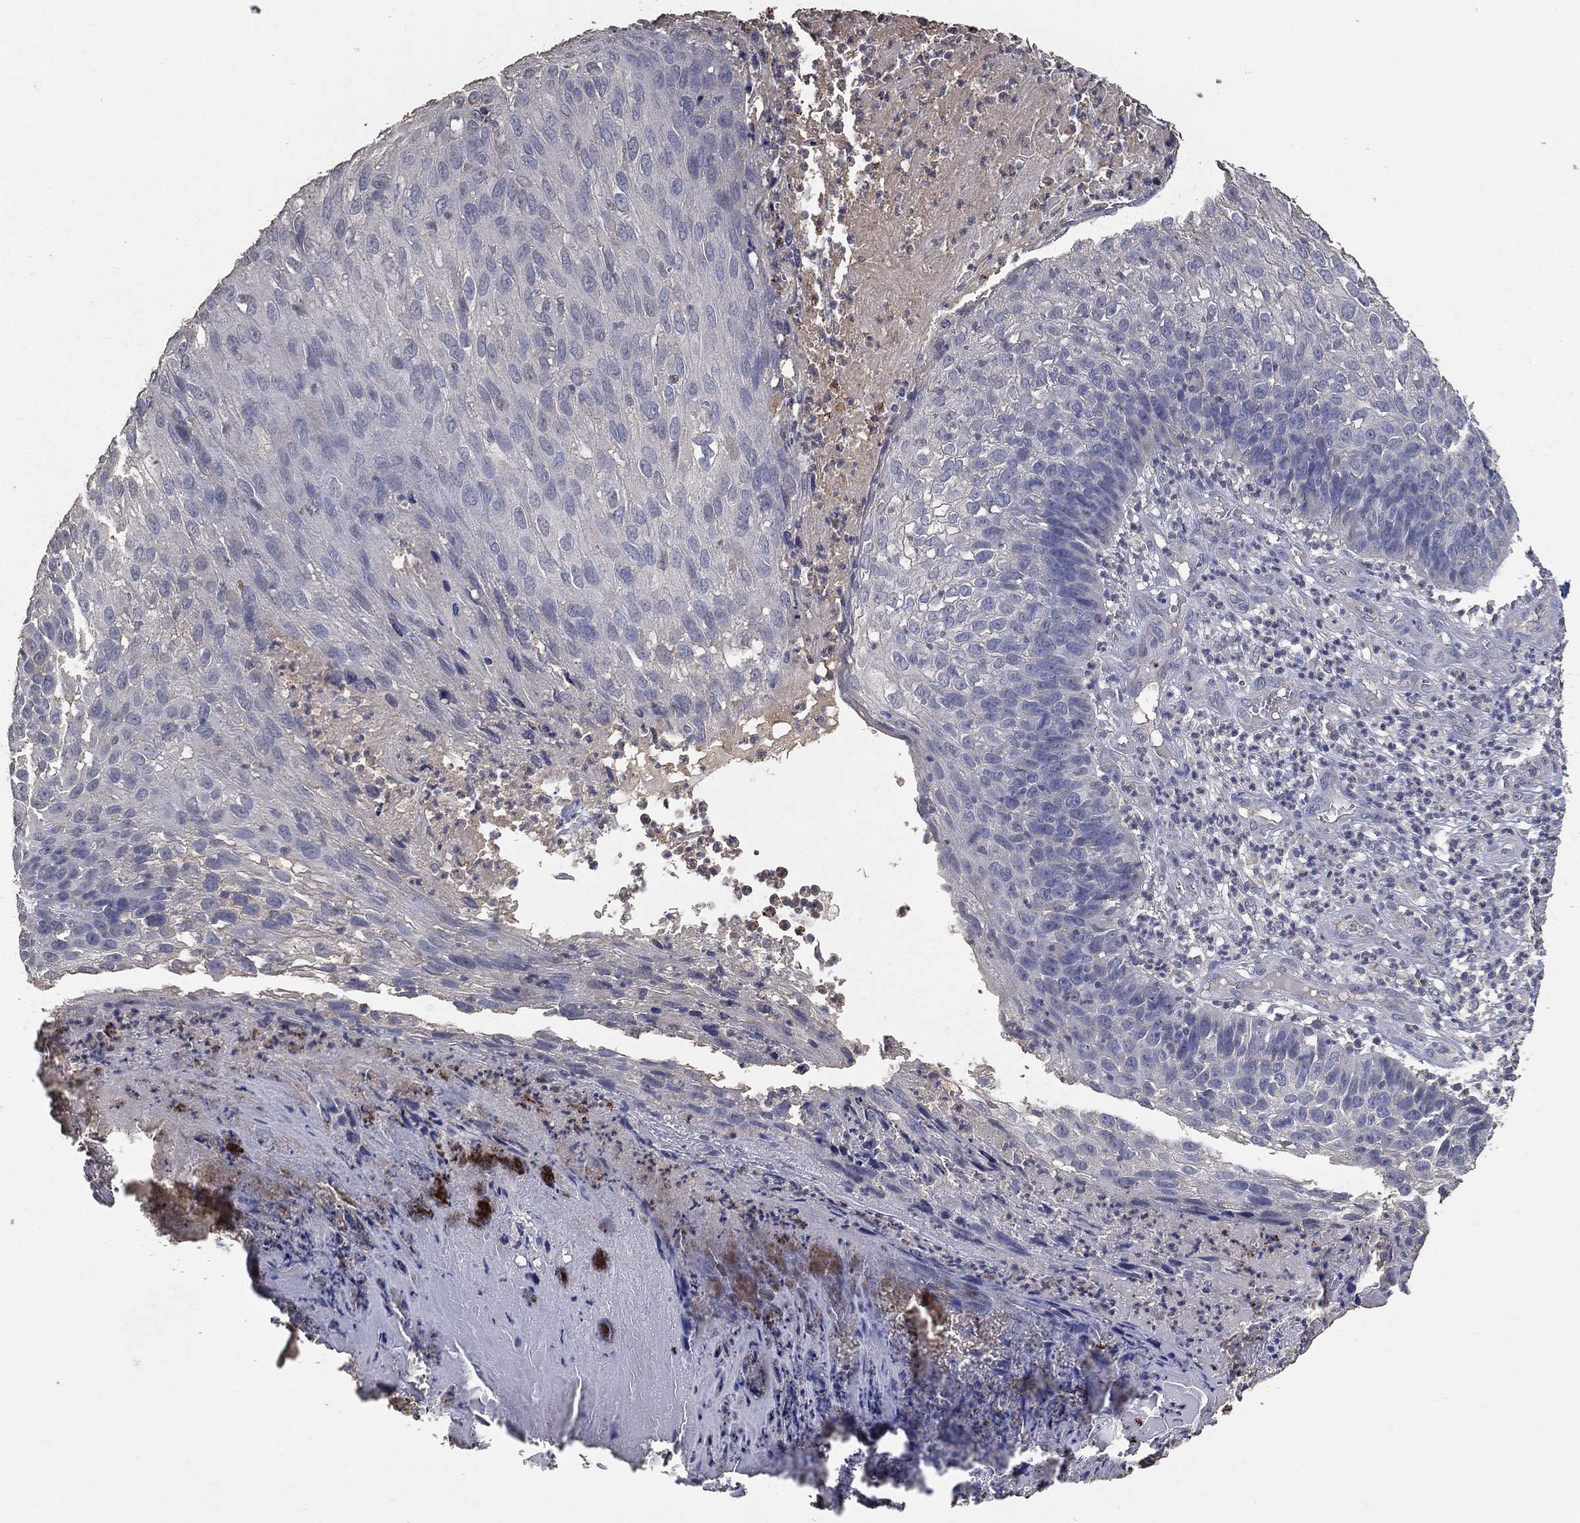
{"staining": {"intensity": "negative", "quantity": "none", "location": "none"}, "tissue": "skin cancer", "cell_type": "Tumor cells", "image_type": "cancer", "snomed": [{"axis": "morphology", "description": "Squamous cell carcinoma, NOS"}, {"axis": "topography", "description": "Skin"}], "caption": "This histopathology image is of skin squamous cell carcinoma stained with immunohistochemistry (IHC) to label a protein in brown with the nuclei are counter-stained blue. There is no expression in tumor cells.", "gene": "SNAP25", "patient": {"sex": "male", "age": 92}}